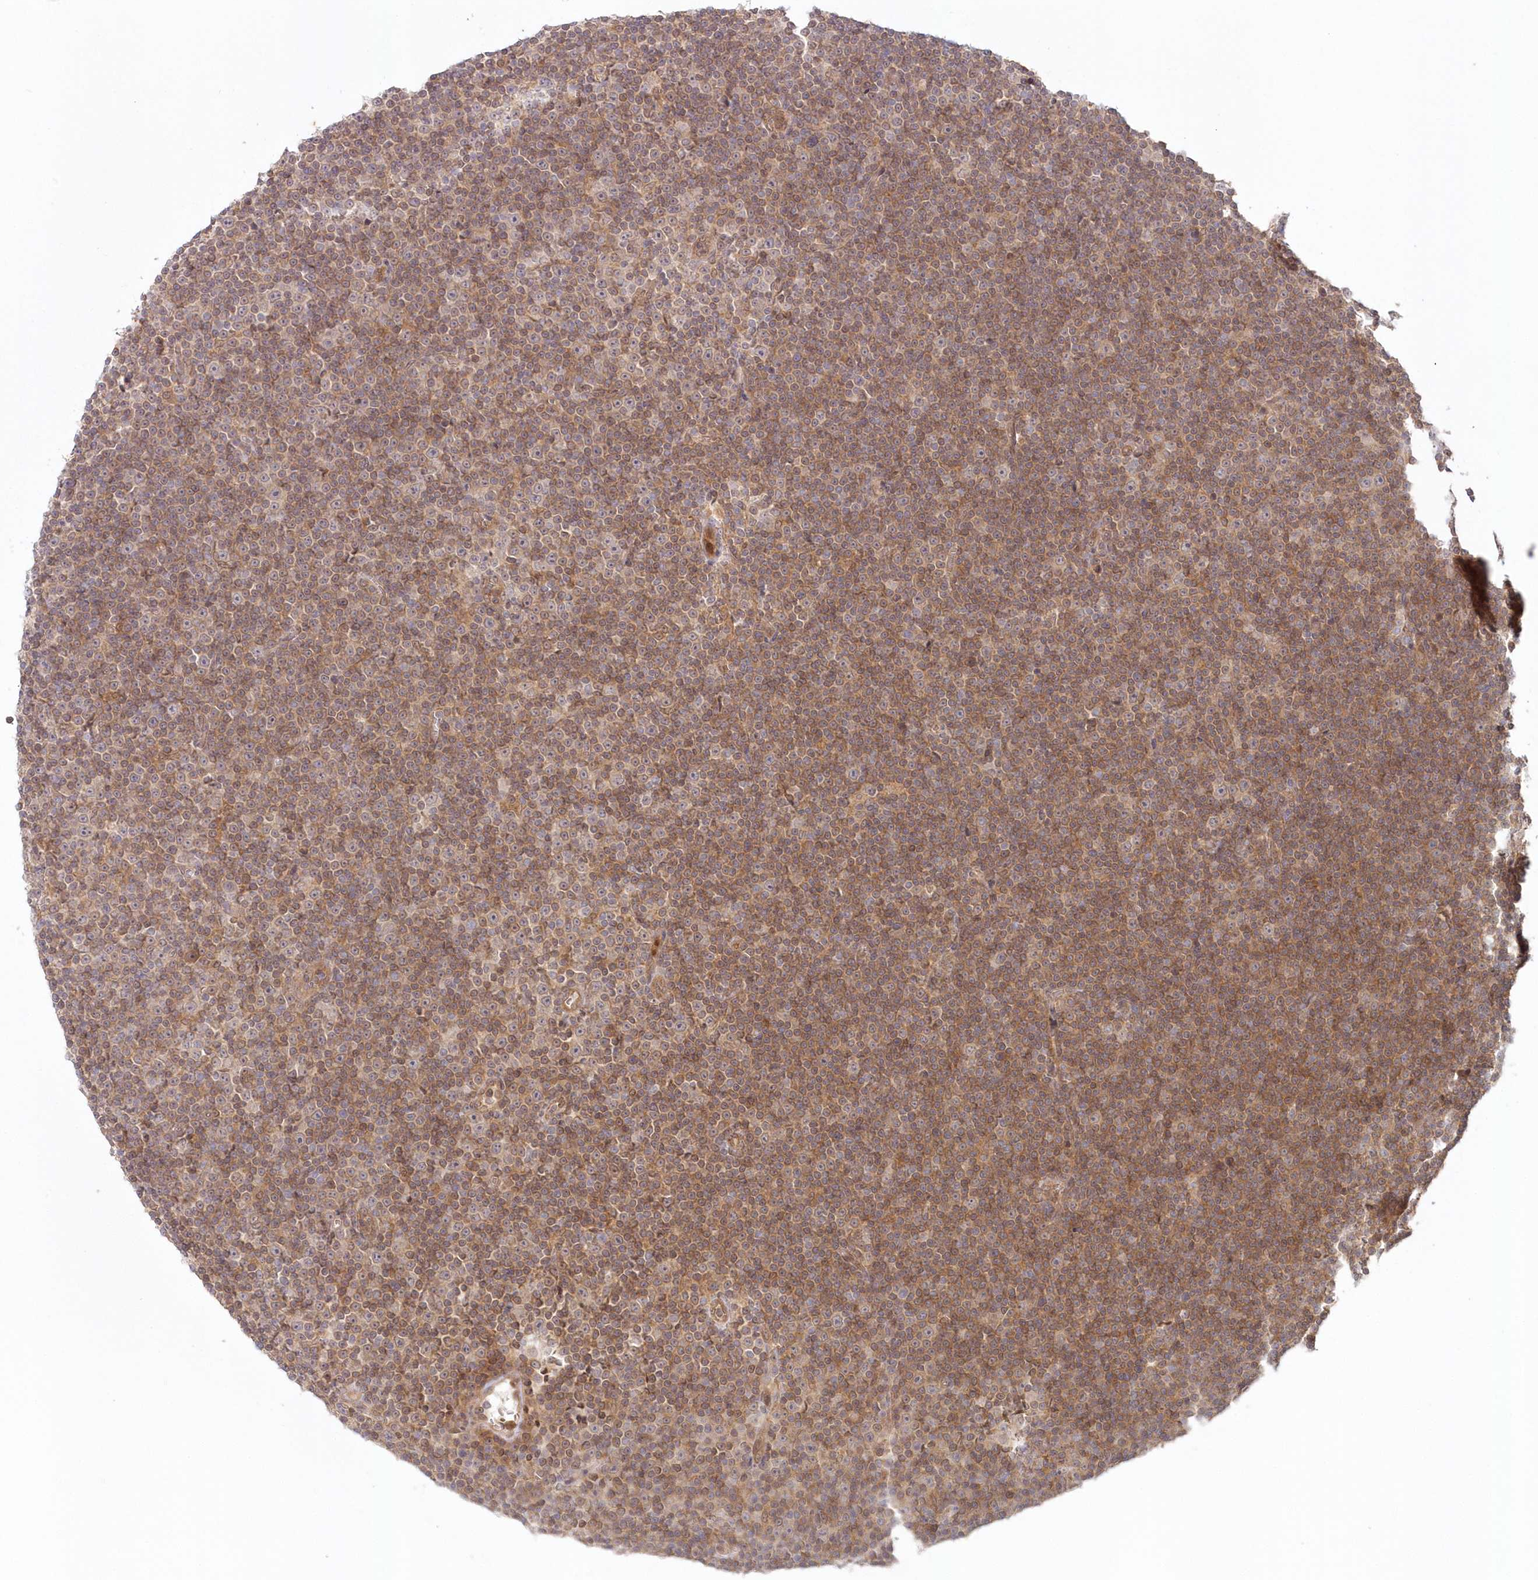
{"staining": {"intensity": "moderate", "quantity": ">75%", "location": "cytoplasmic/membranous"}, "tissue": "lymphoma", "cell_type": "Tumor cells", "image_type": "cancer", "snomed": [{"axis": "morphology", "description": "Malignant lymphoma, non-Hodgkin's type, Low grade"}, {"axis": "topography", "description": "Lymph node"}], "caption": "Lymphoma was stained to show a protein in brown. There is medium levels of moderate cytoplasmic/membranous staining in about >75% of tumor cells. Nuclei are stained in blue.", "gene": "GBE1", "patient": {"sex": "female", "age": 67}}